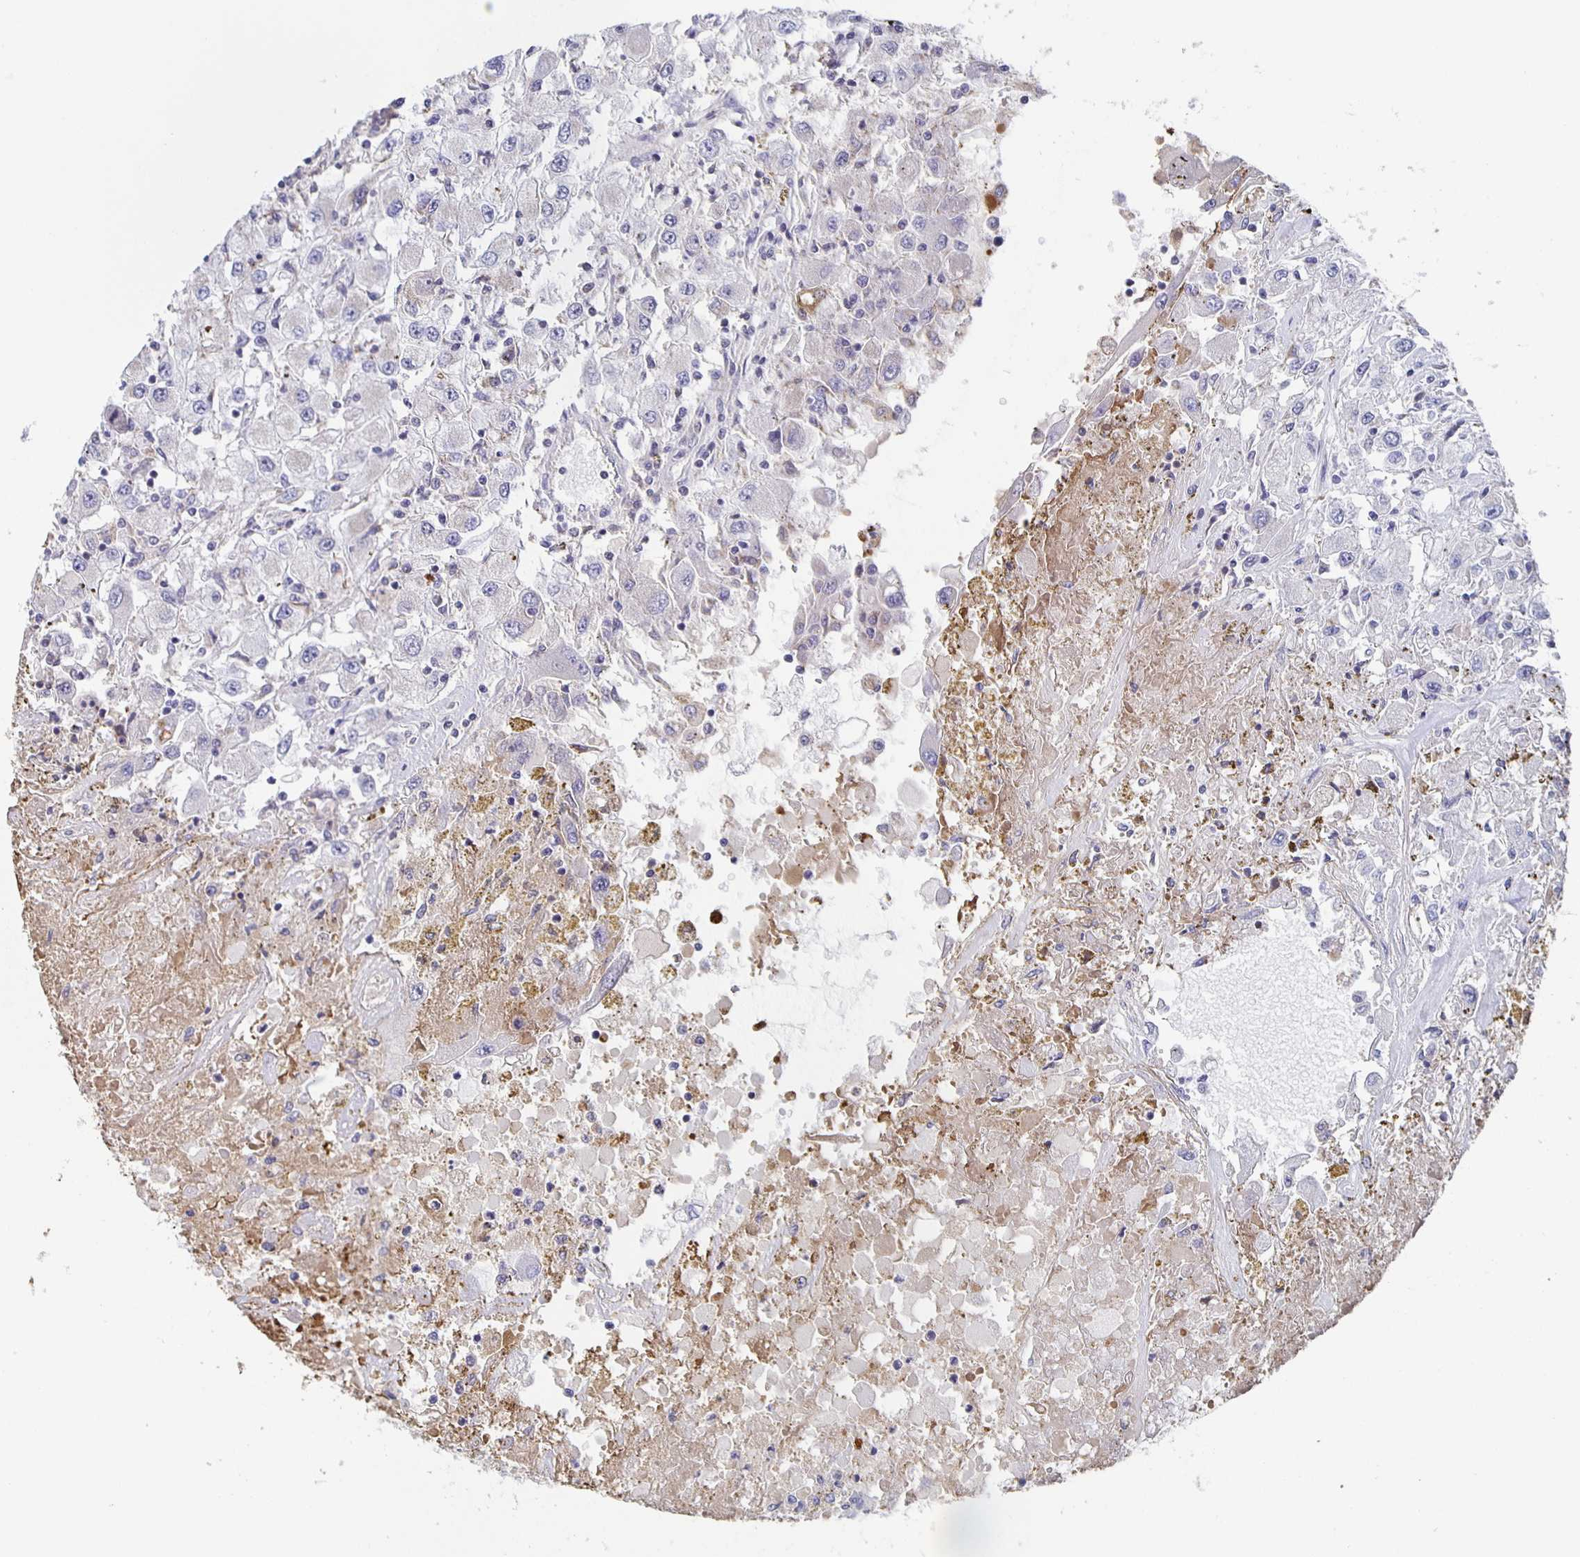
{"staining": {"intensity": "negative", "quantity": "none", "location": "none"}, "tissue": "renal cancer", "cell_type": "Tumor cells", "image_type": "cancer", "snomed": [{"axis": "morphology", "description": "Adenocarcinoma, NOS"}, {"axis": "topography", "description": "Kidney"}], "caption": "A high-resolution image shows immunohistochemistry staining of renal adenocarcinoma, which exhibits no significant positivity in tumor cells.", "gene": "FGA", "patient": {"sex": "female", "age": 67}}